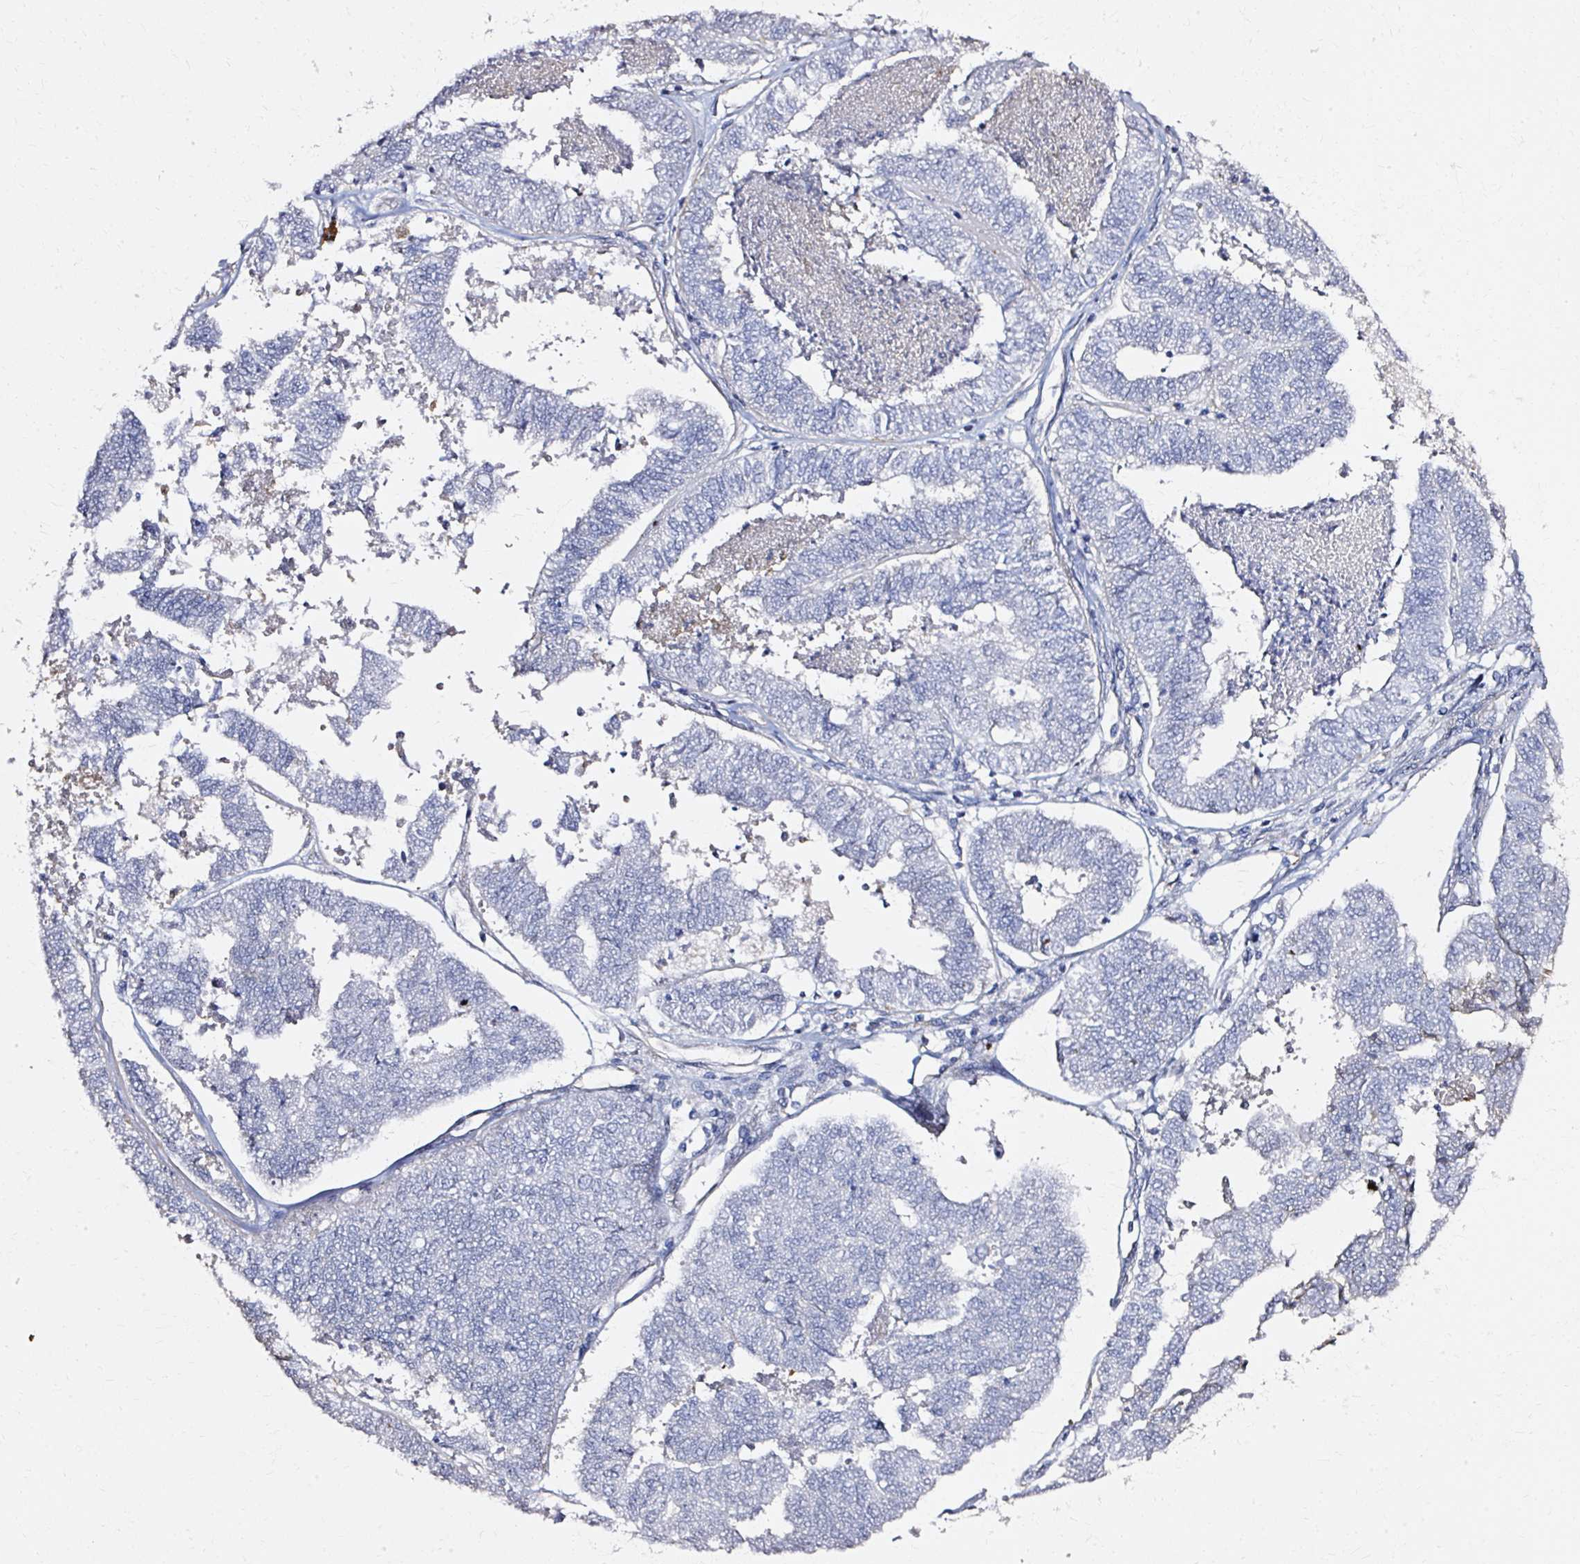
{"staining": {"intensity": "negative", "quantity": "none", "location": "none"}, "tissue": "endometrial cancer", "cell_type": "Tumor cells", "image_type": "cancer", "snomed": [{"axis": "morphology", "description": "Adenocarcinoma, NOS"}, {"axis": "topography", "description": "Endometrium"}], "caption": "A high-resolution image shows immunohistochemistry (IHC) staining of endometrial cancer, which demonstrates no significant positivity in tumor cells.", "gene": "CNN3", "patient": {"sex": "female", "age": 73}}